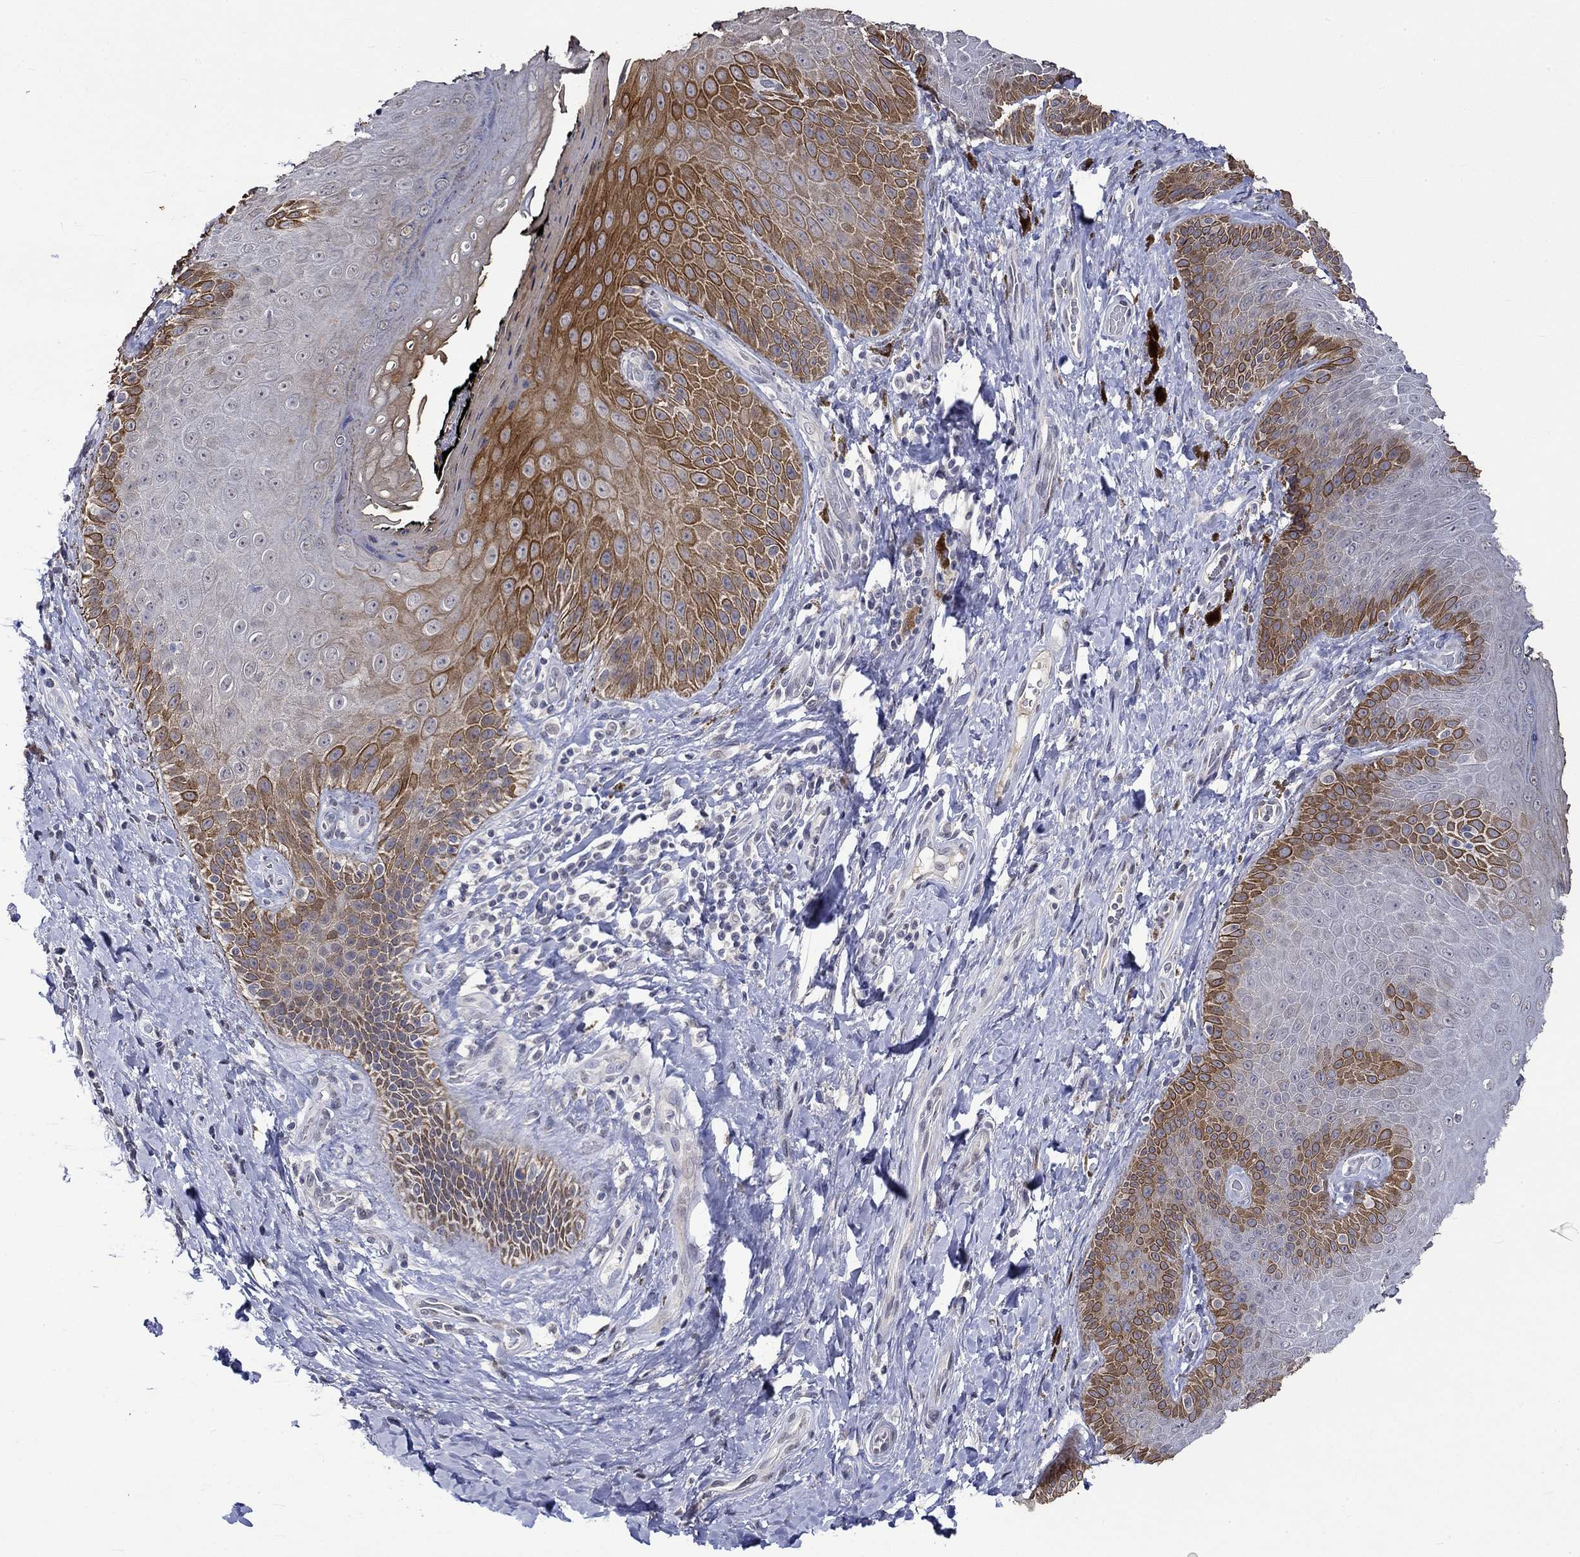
{"staining": {"intensity": "strong", "quantity": "25%-75%", "location": "cytoplasmic/membranous"}, "tissue": "skin", "cell_type": "Epidermal cells", "image_type": "normal", "snomed": [{"axis": "morphology", "description": "Normal tissue, NOS"}, {"axis": "topography", "description": "Skeletal muscle"}, {"axis": "topography", "description": "Anal"}, {"axis": "topography", "description": "Peripheral nerve tissue"}], "caption": "A histopathology image of human skin stained for a protein reveals strong cytoplasmic/membranous brown staining in epidermal cells.", "gene": "DDX3Y", "patient": {"sex": "male", "age": 53}}